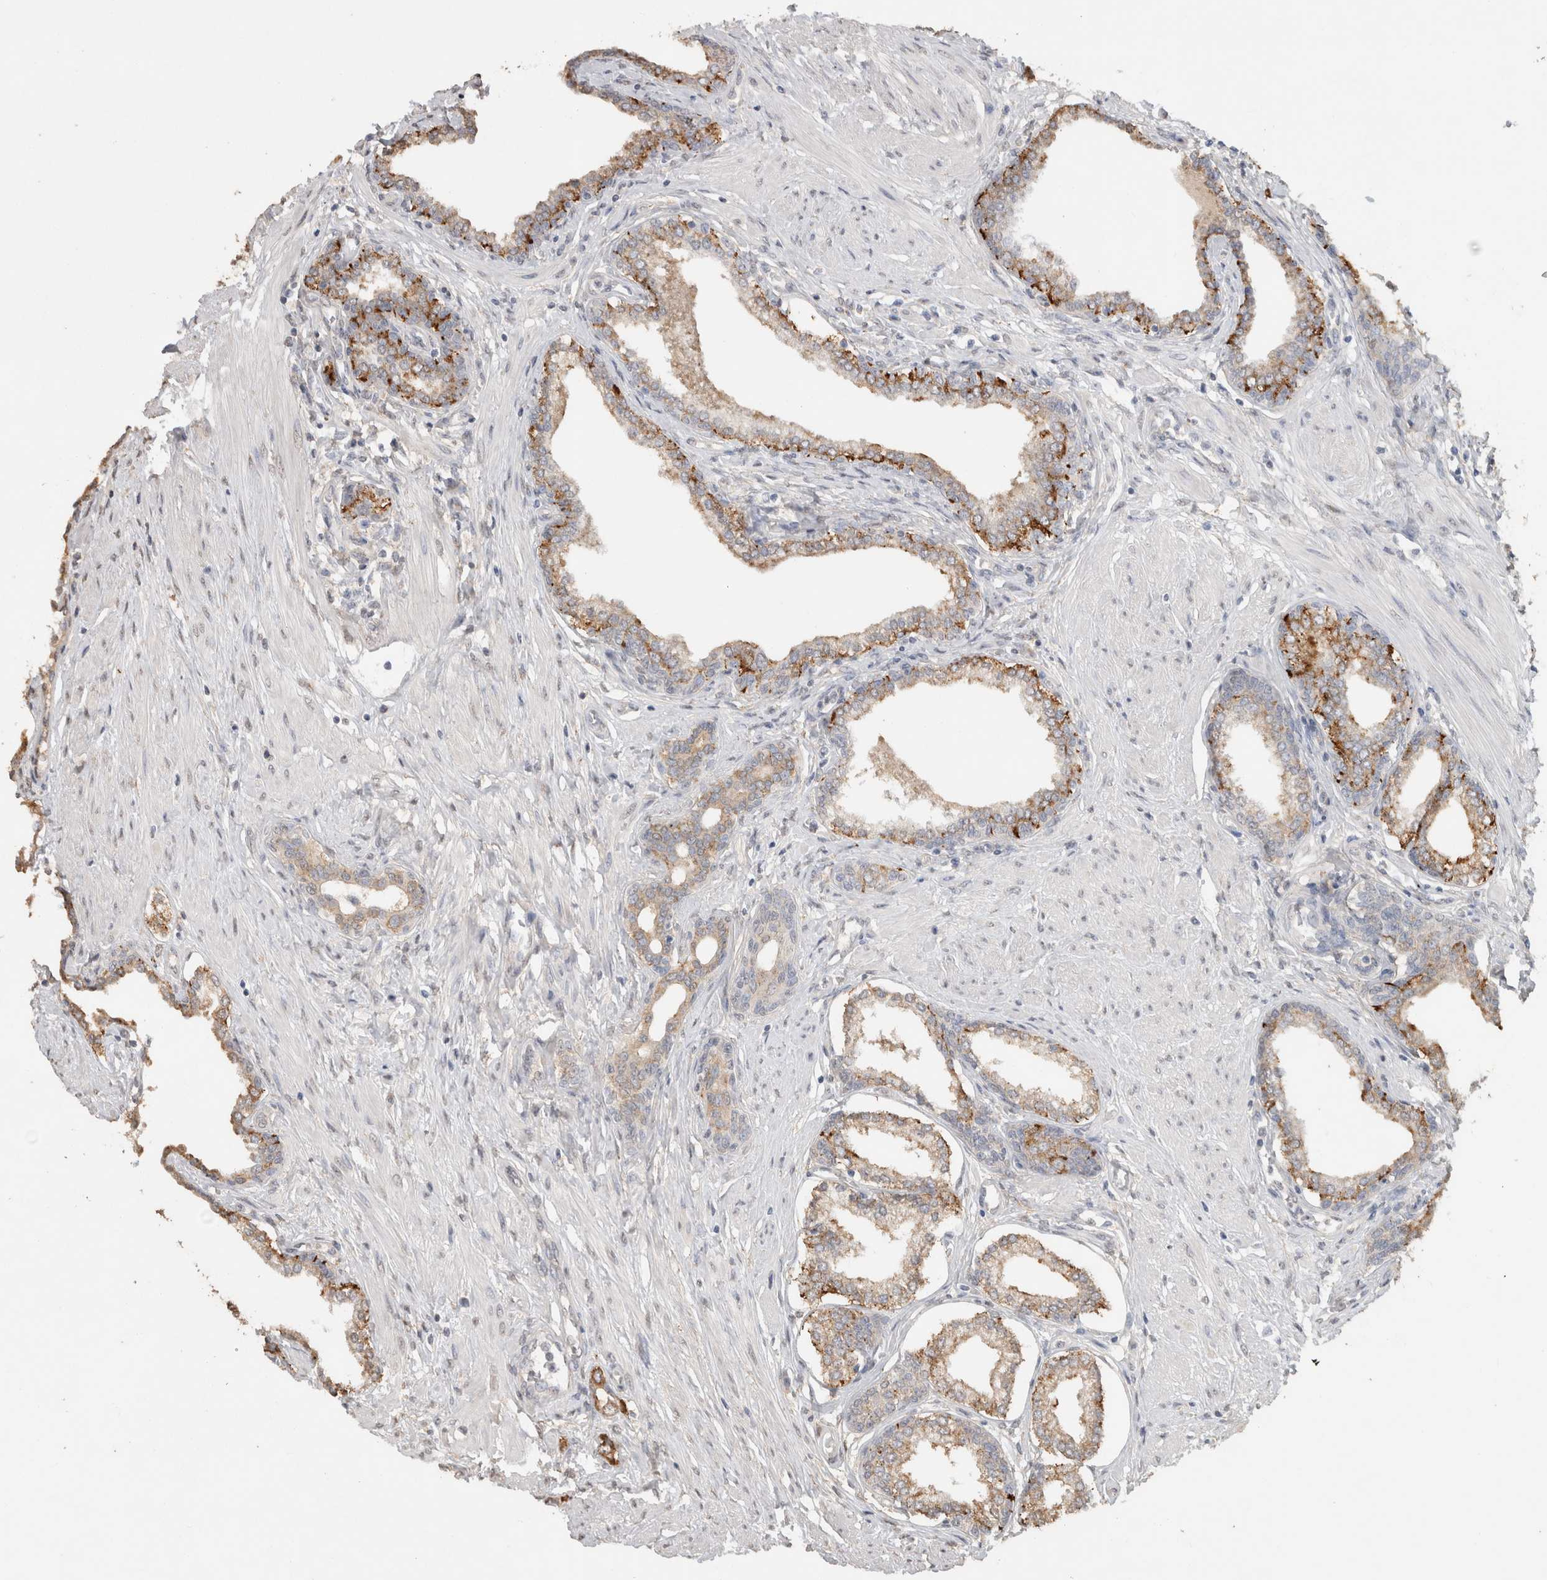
{"staining": {"intensity": "moderate", "quantity": ">75%", "location": "cytoplasmic/membranous"}, "tissue": "prostate cancer", "cell_type": "Tumor cells", "image_type": "cancer", "snomed": [{"axis": "morphology", "description": "Adenocarcinoma, High grade"}, {"axis": "topography", "description": "Prostate"}], "caption": "Protein expression by IHC displays moderate cytoplasmic/membranous expression in approximately >75% of tumor cells in prostate cancer (high-grade adenocarcinoma). The protein is stained brown, and the nuclei are stained in blue (DAB (3,3'-diaminobenzidine) IHC with brightfield microscopy, high magnification).", "gene": "NAALADL2", "patient": {"sex": "male", "age": 52}}